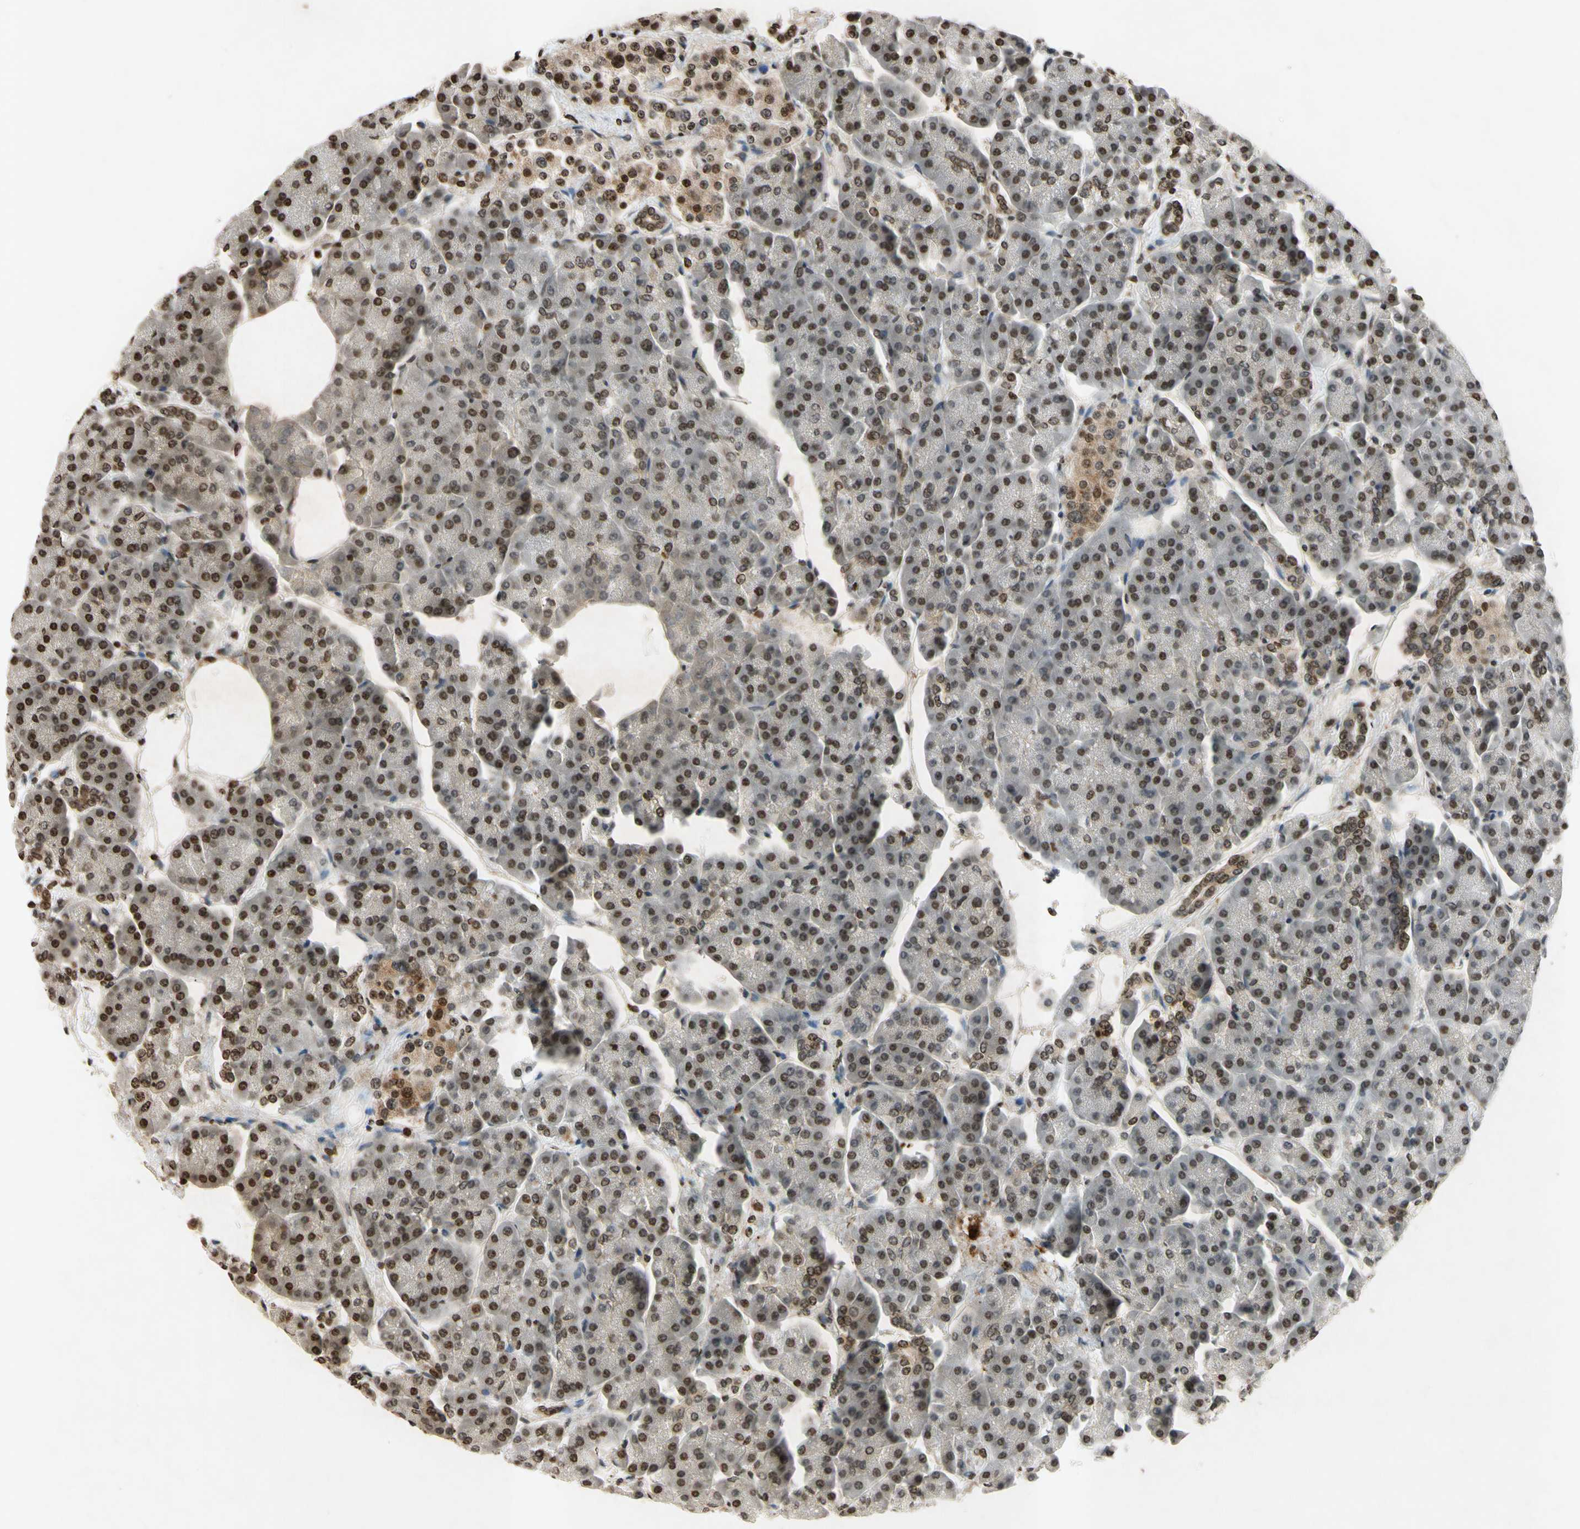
{"staining": {"intensity": "weak", "quantity": "25%-75%", "location": "nuclear"}, "tissue": "pancreas", "cell_type": "Exocrine glandular cells", "image_type": "normal", "snomed": [{"axis": "morphology", "description": "Normal tissue, NOS"}, {"axis": "topography", "description": "Pancreas"}], "caption": "This micrograph exhibits benign pancreas stained with immunohistochemistry (IHC) to label a protein in brown. The nuclear of exocrine glandular cells show weak positivity for the protein. Nuclei are counter-stained blue.", "gene": "HOXB3", "patient": {"sex": "female", "age": 70}}